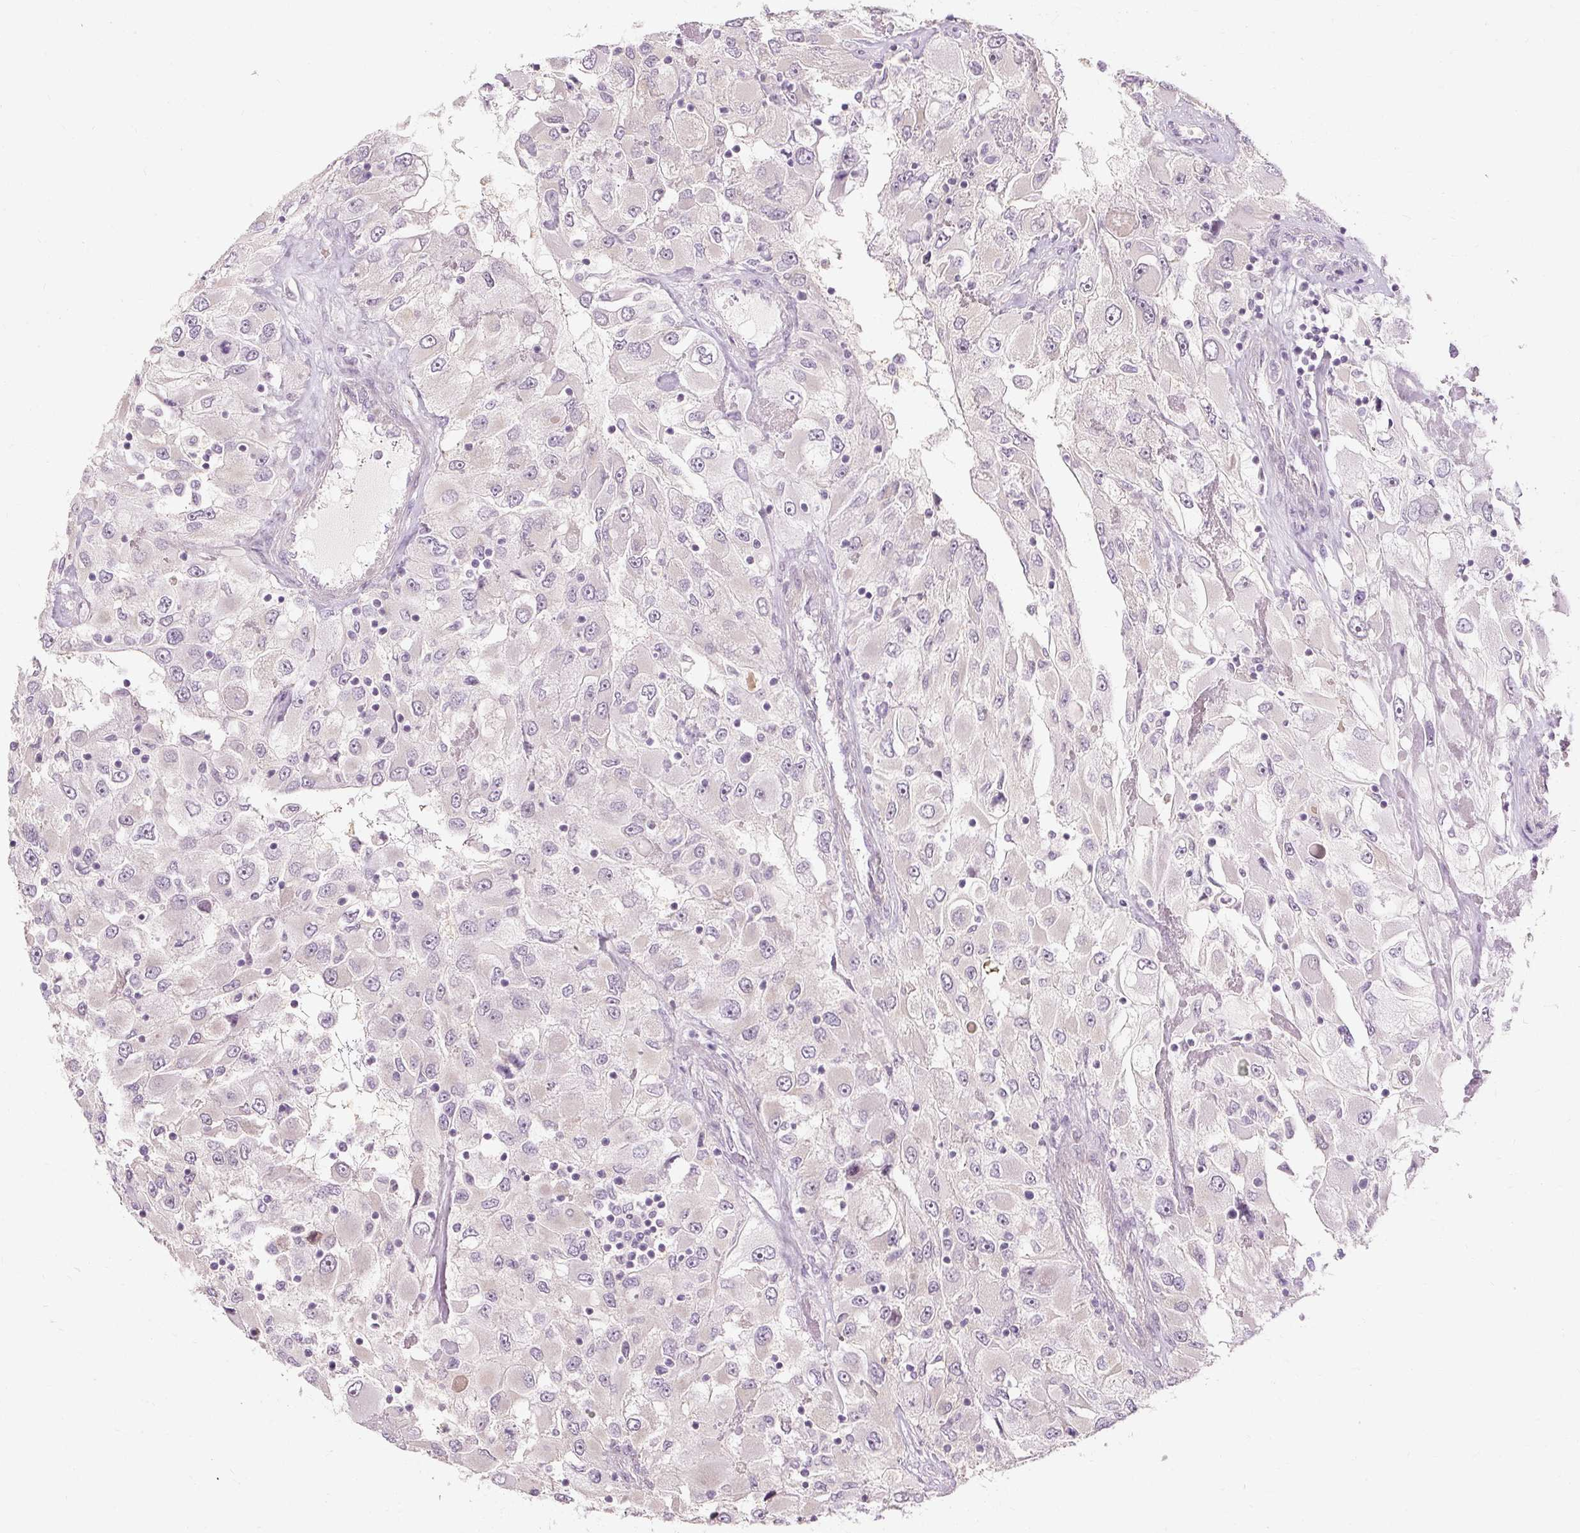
{"staining": {"intensity": "negative", "quantity": "none", "location": "none"}, "tissue": "renal cancer", "cell_type": "Tumor cells", "image_type": "cancer", "snomed": [{"axis": "morphology", "description": "Adenocarcinoma, NOS"}, {"axis": "topography", "description": "Kidney"}], "caption": "A high-resolution image shows IHC staining of renal cancer (adenocarcinoma), which displays no significant expression in tumor cells.", "gene": "CAPN3", "patient": {"sex": "female", "age": 52}}